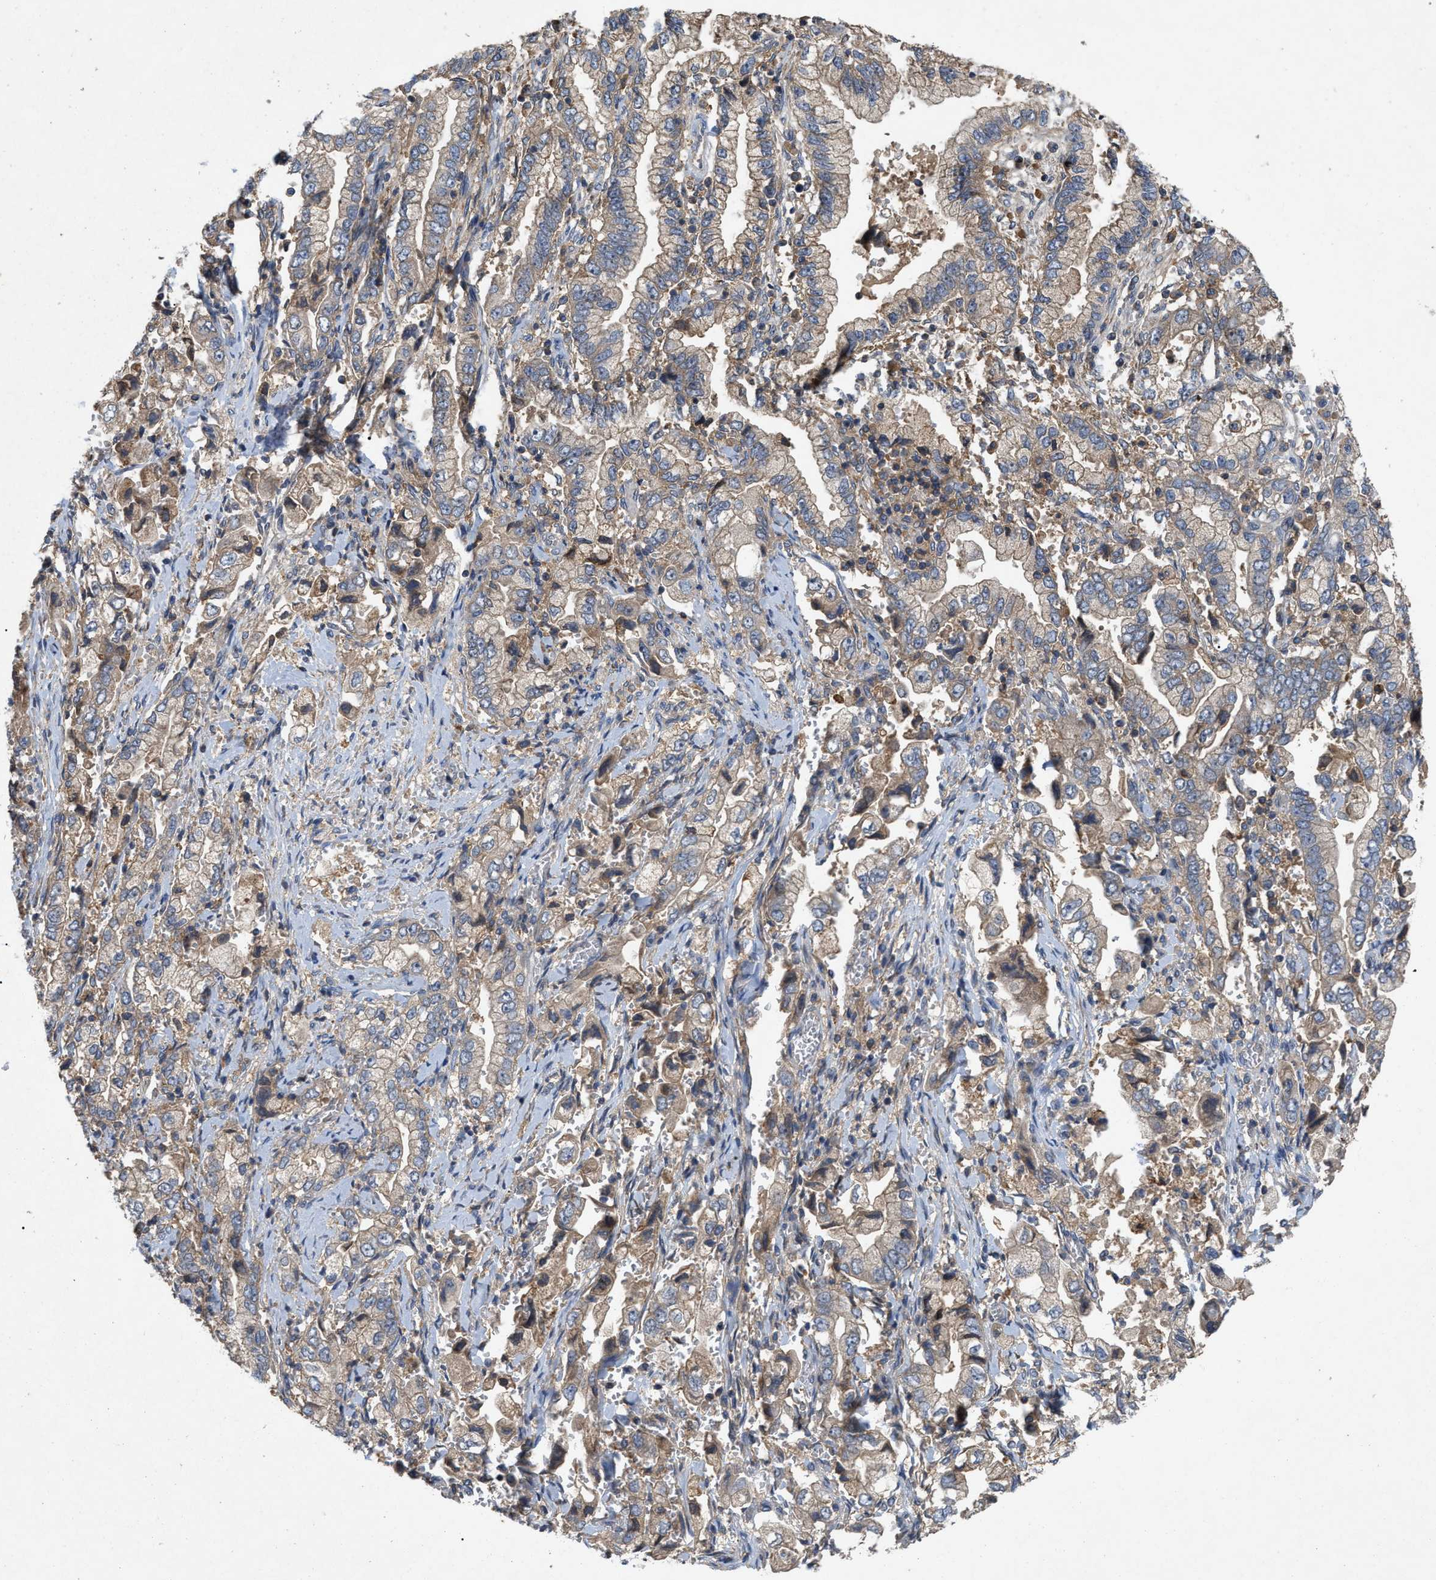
{"staining": {"intensity": "weak", "quantity": "25%-75%", "location": "cytoplasmic/membranous"}, "tissue": "stomach cancer", "cell_type": "Tumor cells", "image_type": "cancer", "snomed": [{"axis": "morphology", "description": "Normal tissue, NOS"}, {"axis": "morphology", "description": "Adenocarcinoma, NOS"}, {"axis": "topography", "description": "Stomach"}], "caption": "IHC image of adenocarcinoma (stomach) stained for a protein (brown), which shows low levels of weak cytoplasmic/membranous expression in approximately 25%-75% of tumor cells.", "gene": "LPAR2", "patient": {"sex": "male", "age": 62}}